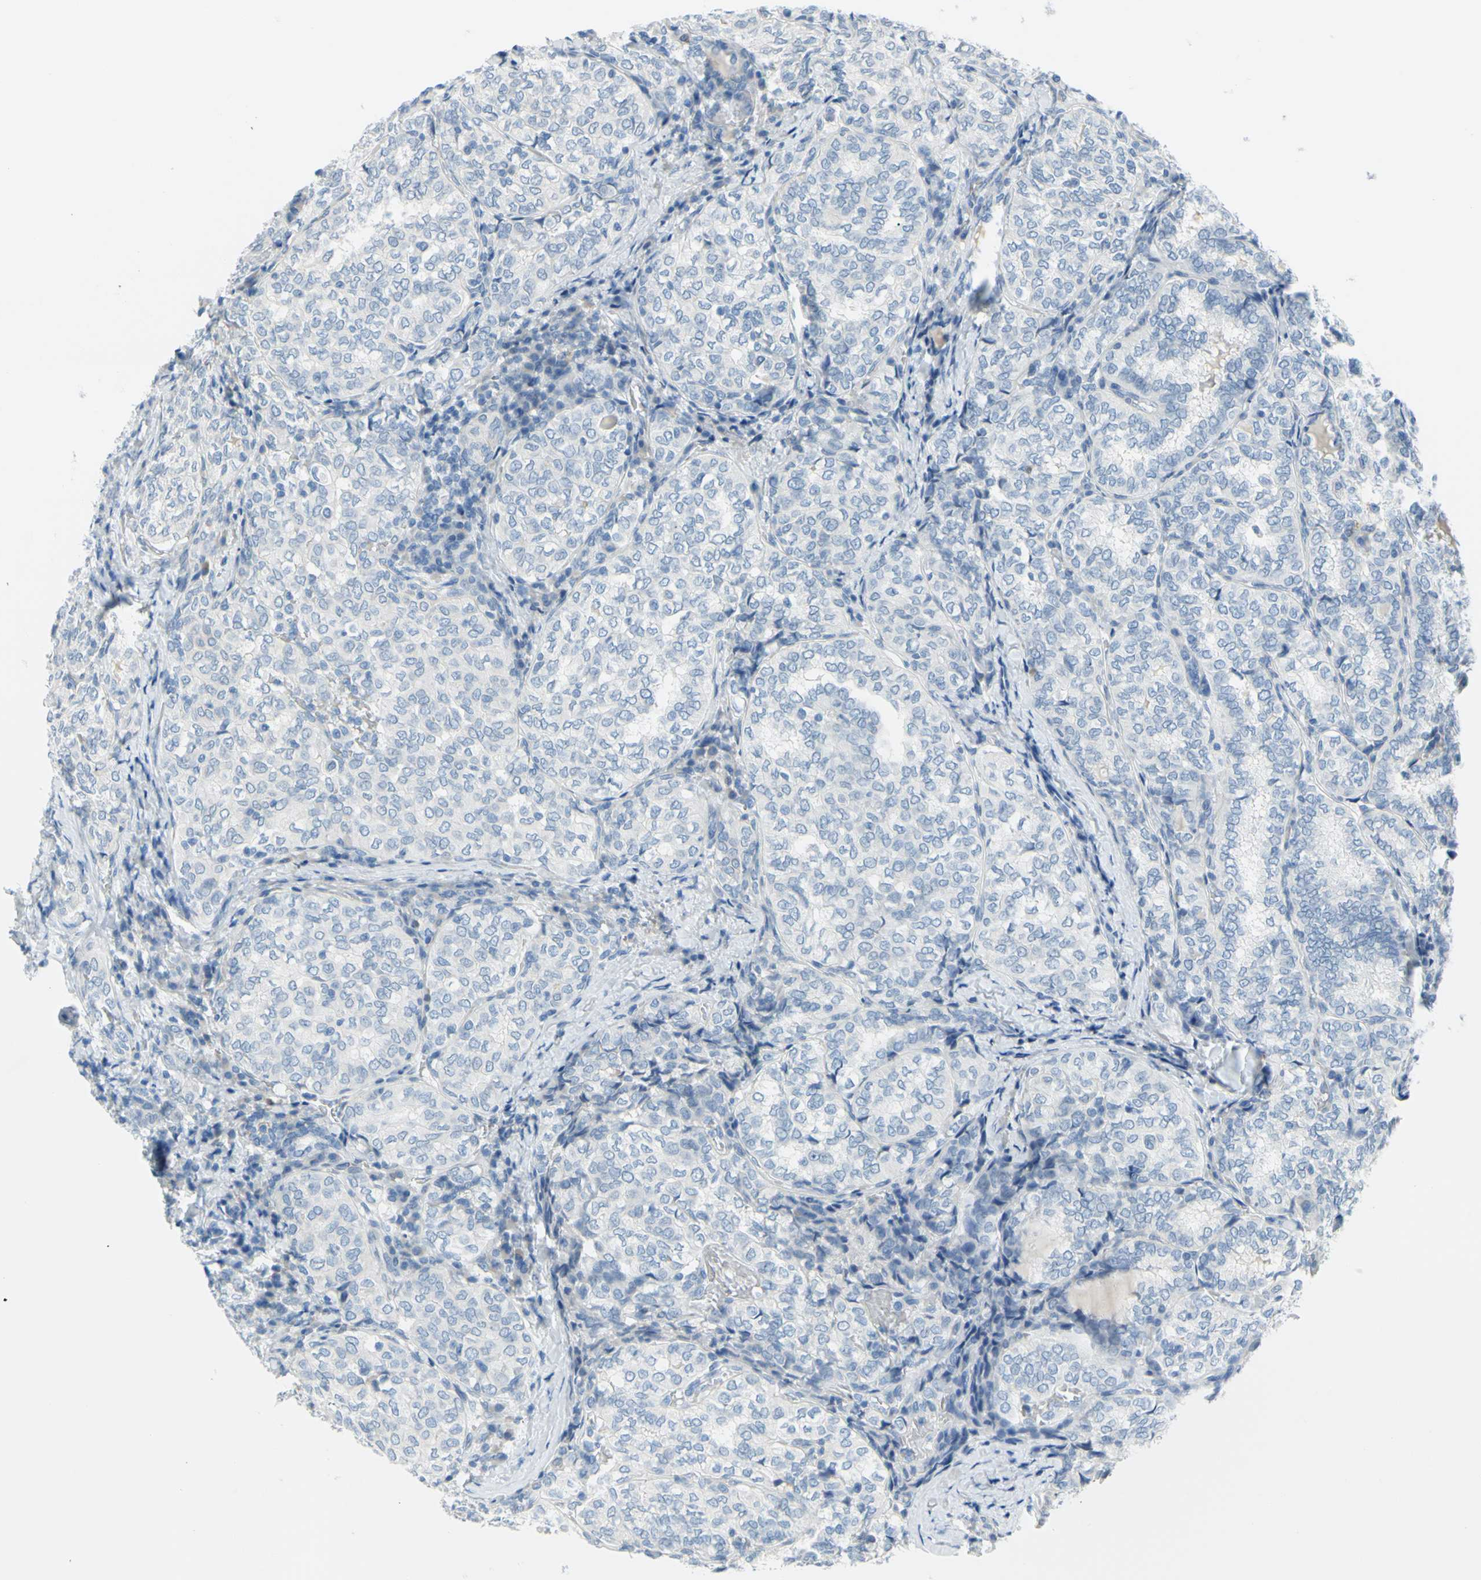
{"staining": {"intensity": "negative", "quantity": "none", "location": "none"}, "tissue": "thyroid cancer", "cell_type": "Tumor cells", "image_type": "cancer", "snomed": [{"axis": "morphology", "description": "Normal tissue, NOS"}, {"axis": "morphology", "description": "Papillary adenocarcinoma, NOS"}, {"axis": "topography", "description": "Thyroid gland"}], "caption": "High magnification brightfield microscopy of papillary adenocarcinoma (thyroid) stained with DAB (brown) and counterstained with hematoxylin (blue): tumor cells show no significant expression.", "gene": "DCT", "patient": {"sex": "female", "age": 30}}